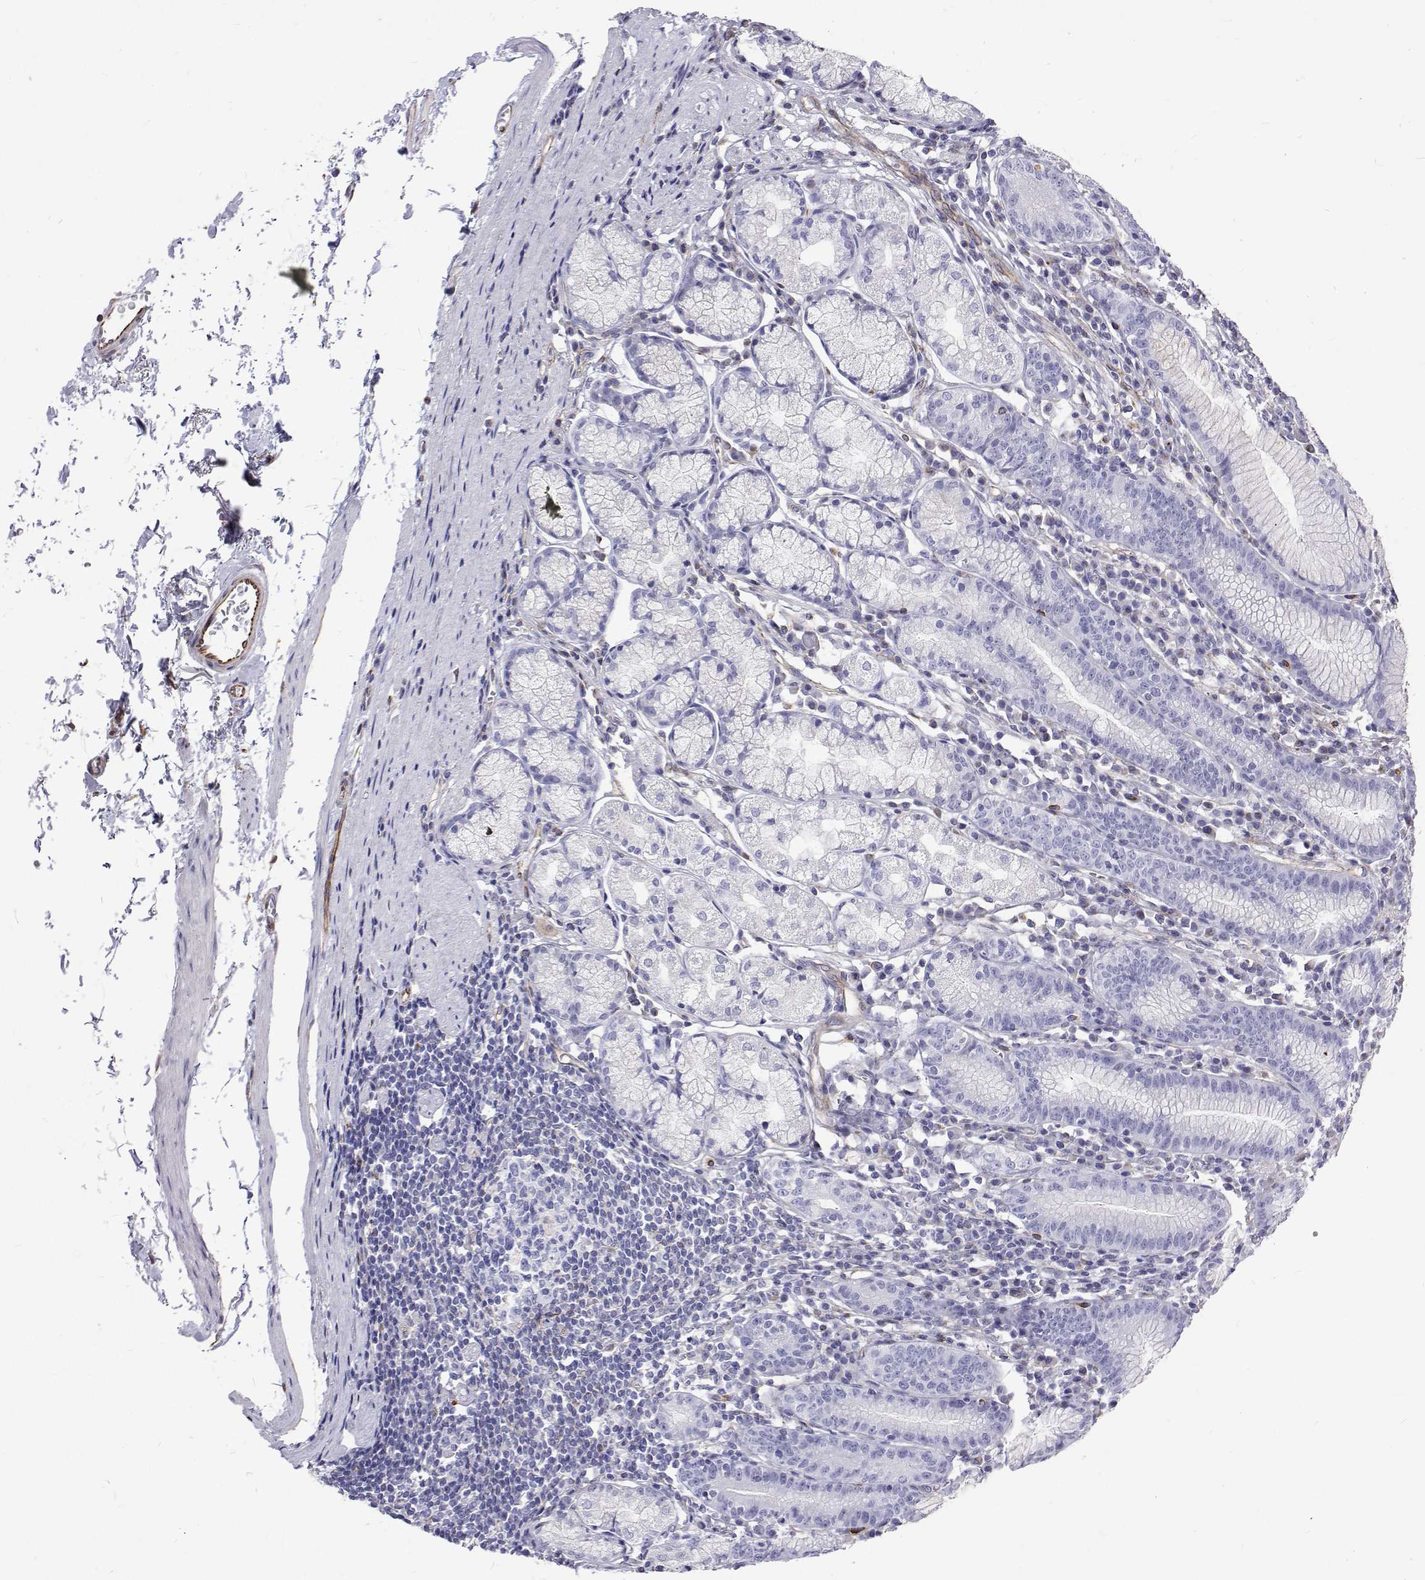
{"staining": {"intensity": "negative", "quantity": "none", "location": "none"}, "tissue": "stomach", "cell_type": "Glandular cells", "image_type": "normal", "snomed": [{"axis": "morphology", "description": "Normal tissue, NOS"}, {"axis": "topography", "description": "Stomach"}], "caption": "Stomach was stained to show a protein in brown. There is no significant expression in glandular cells.", "gene": "OPRPN", "patient": {"sex": "male", "age": 55}}